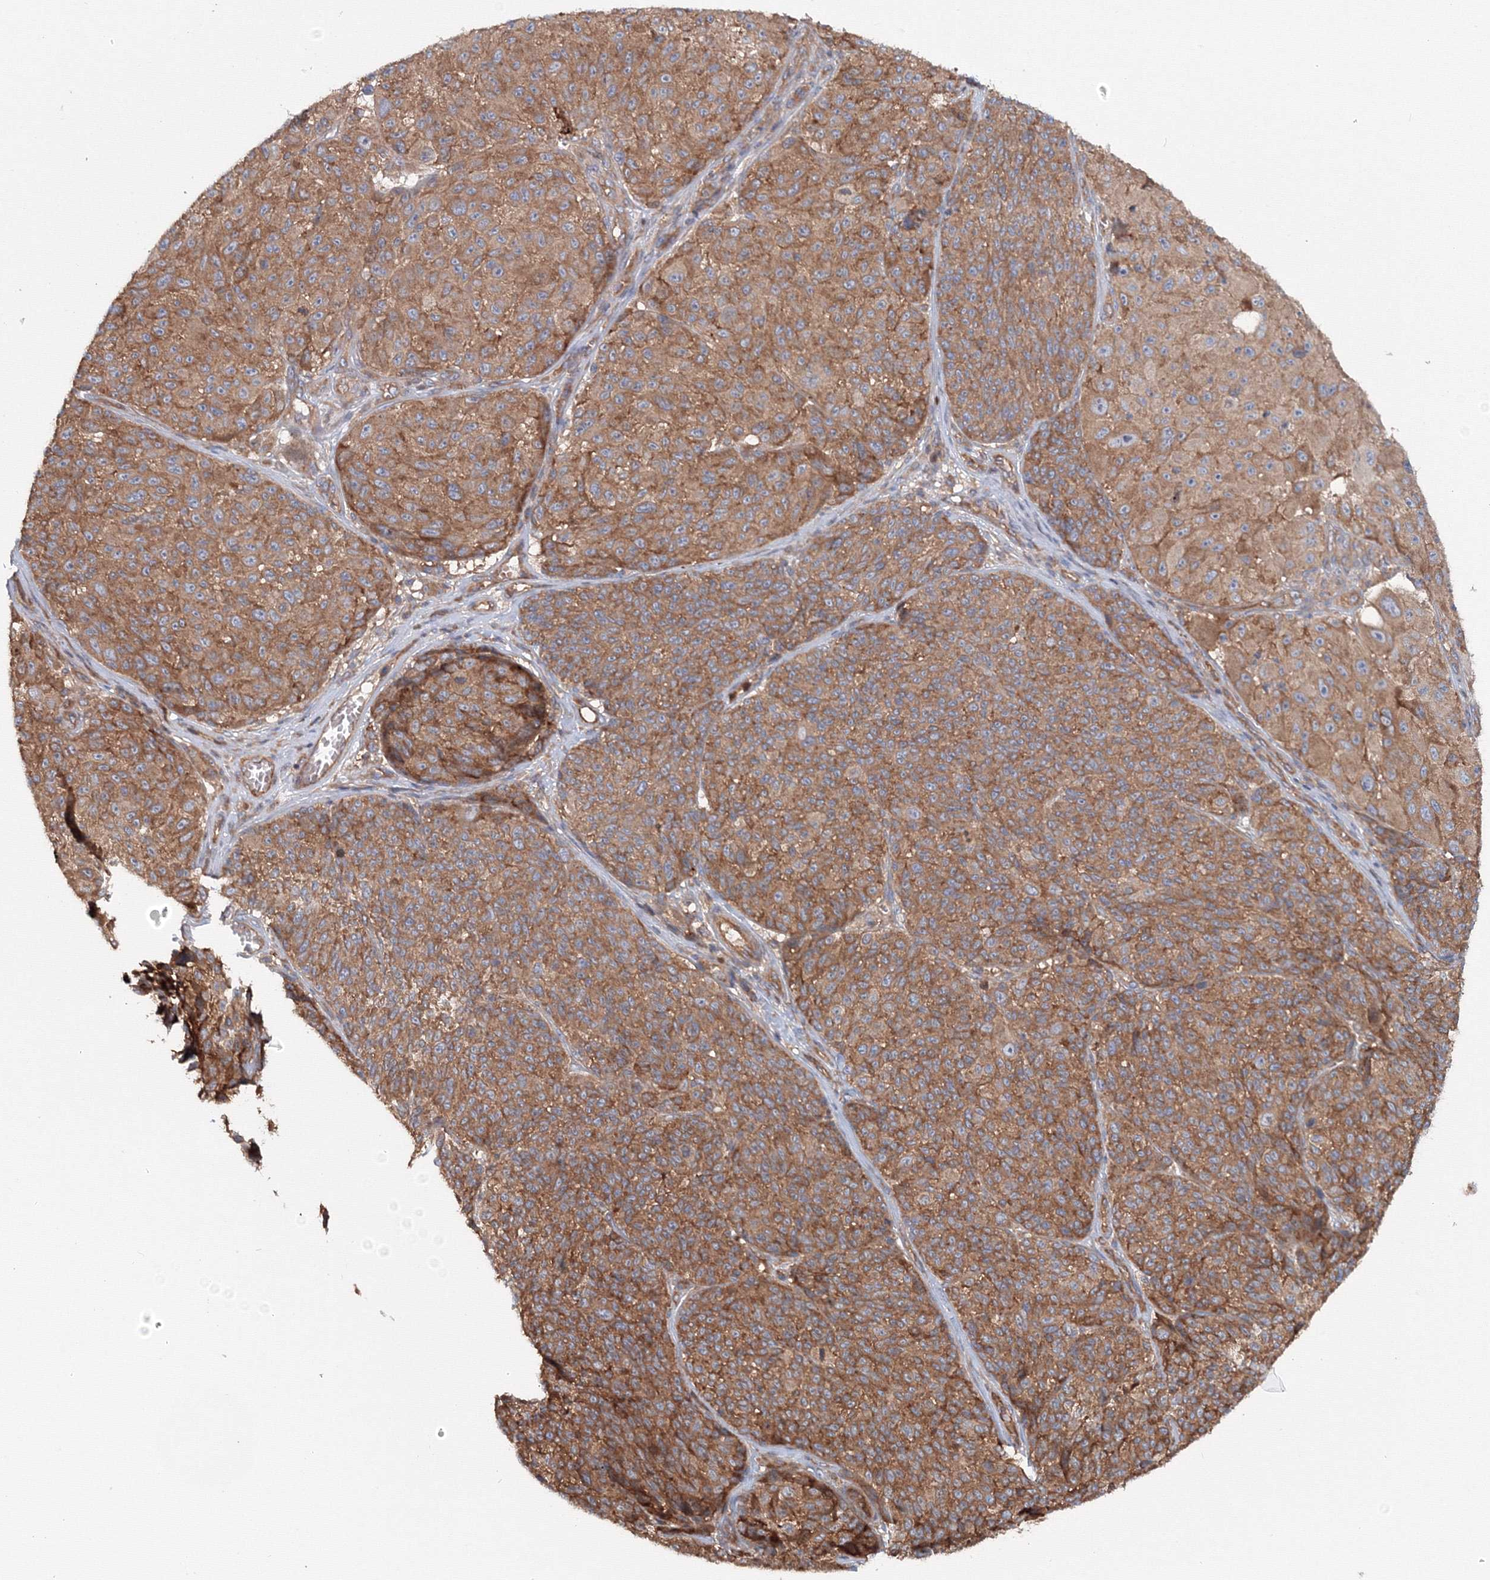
{"staining": {"intensity": "moderate", "quantity": ">75%", "location": "cytoplasmic/membranous"}, "tissue": "melanoma", "cell_type": "Tumor cells", "image_type": "cancer", "snomed": [{"axis": "morphology", "description": "Malignant melanoma, NOS"}, {"axis": "topography", "description": "Skin"}], "caption": "Protein expression by immunohistochemistry (IHC) shows moderate cytoplasmic/membranous staining in approximately >75% of tumor cells in melanoma. (DAB IHC, brown staining for protein, blue staining for nuclei).", "gene": "EXOC1", "patient": {"sex": "male", "age": 83}}